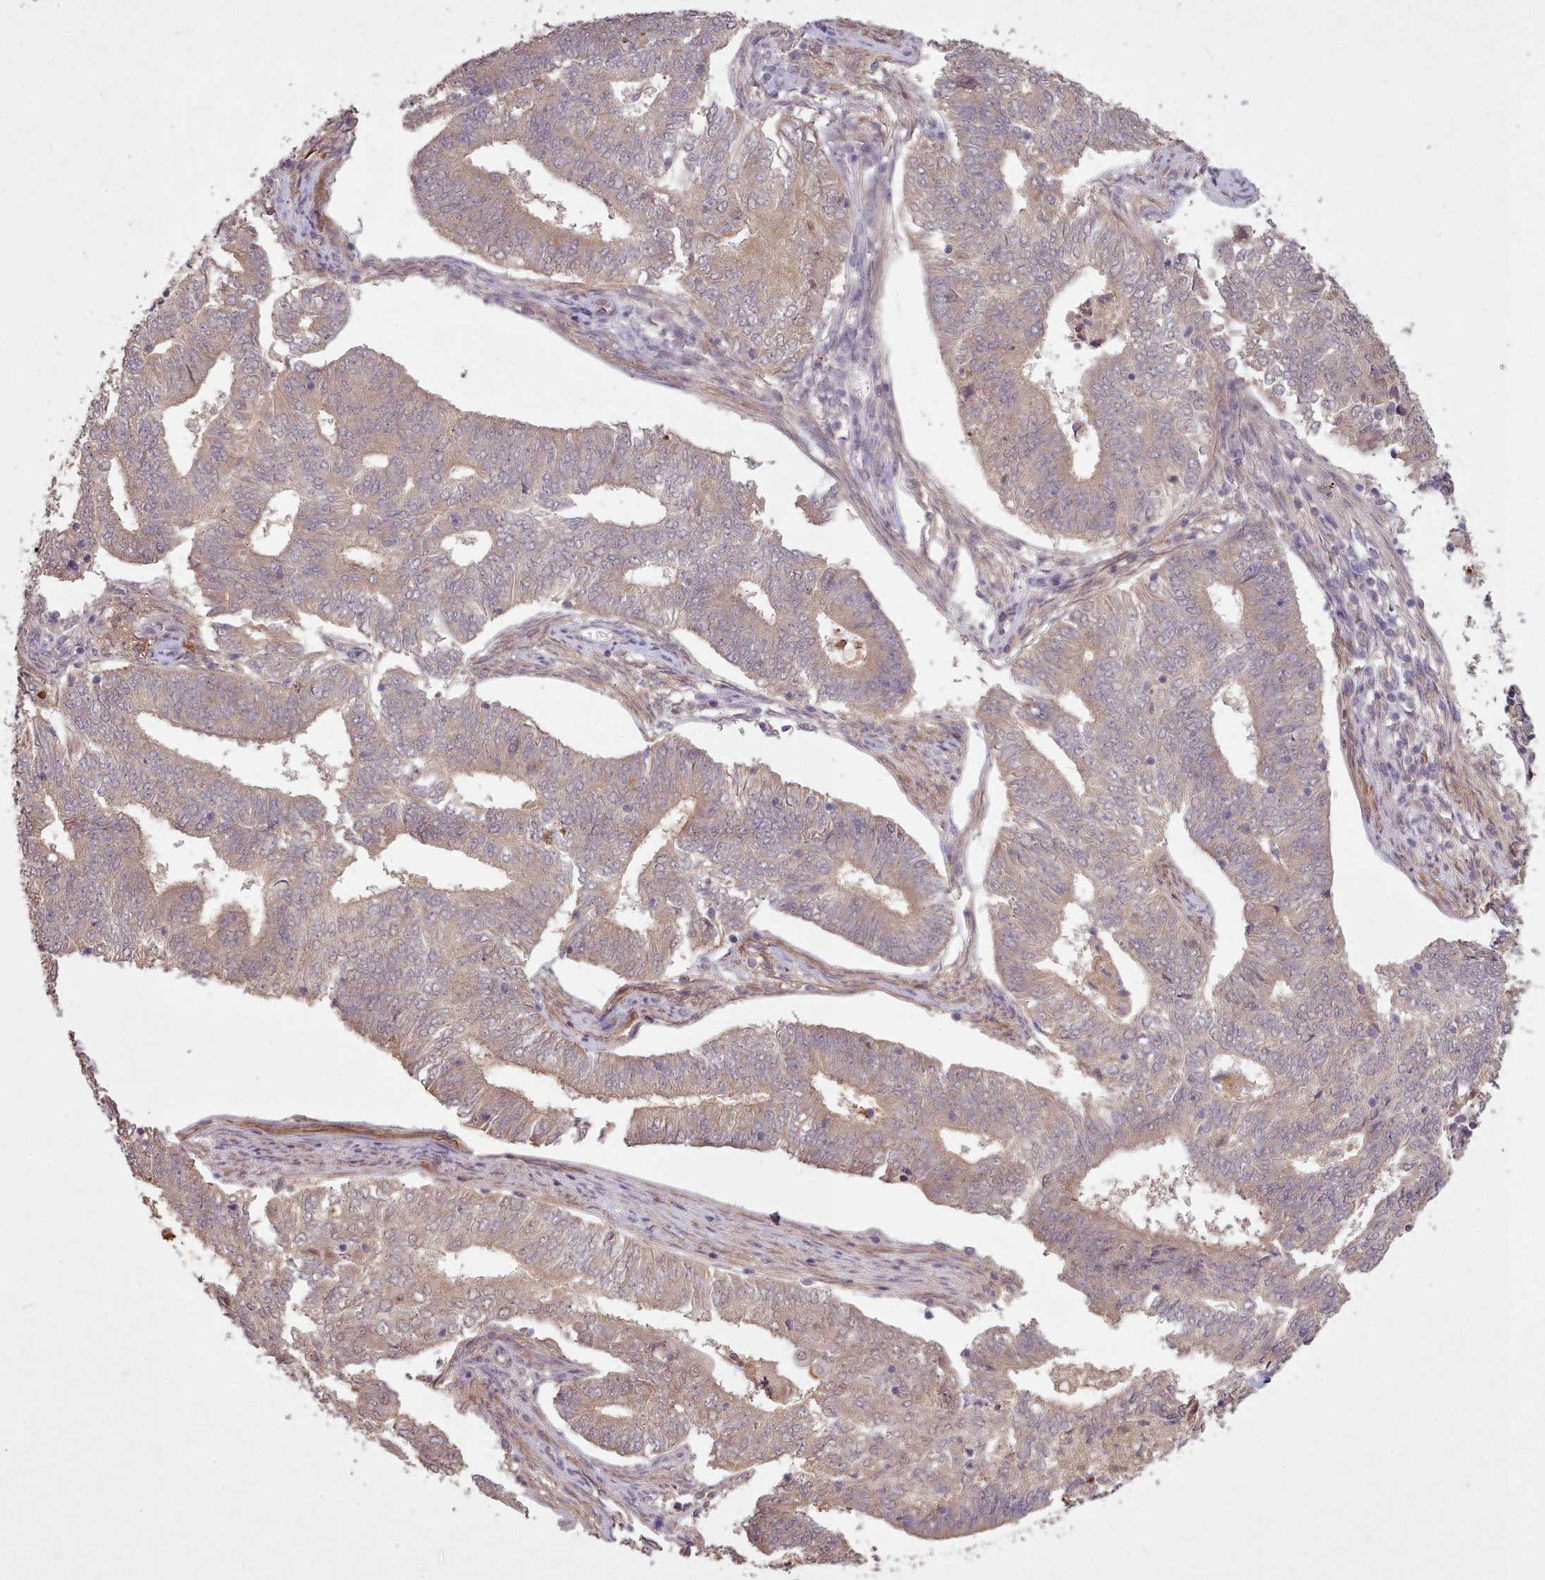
{"staining": {"intensity": "weak", "quantity": ">75%", "location": "cytoplasmic/membranous"}, "tissue": "endometrial cancer", "cell_type": "Tumor cells", "image_type": "cancer", "snomed": [{"axis": "morphology", "description": "Adenocarcinoma, NOS"}, {"axis": "topography", "description": "Endometrium"}], "caption": "Protein expression analysis of endometrial adenocarcinoma exhibits weak cytoplasmic/membranous expression in approximately >75% of tumor cells.", "gene": "CDC6", "patient": {"sex": "female", "age": 62}}